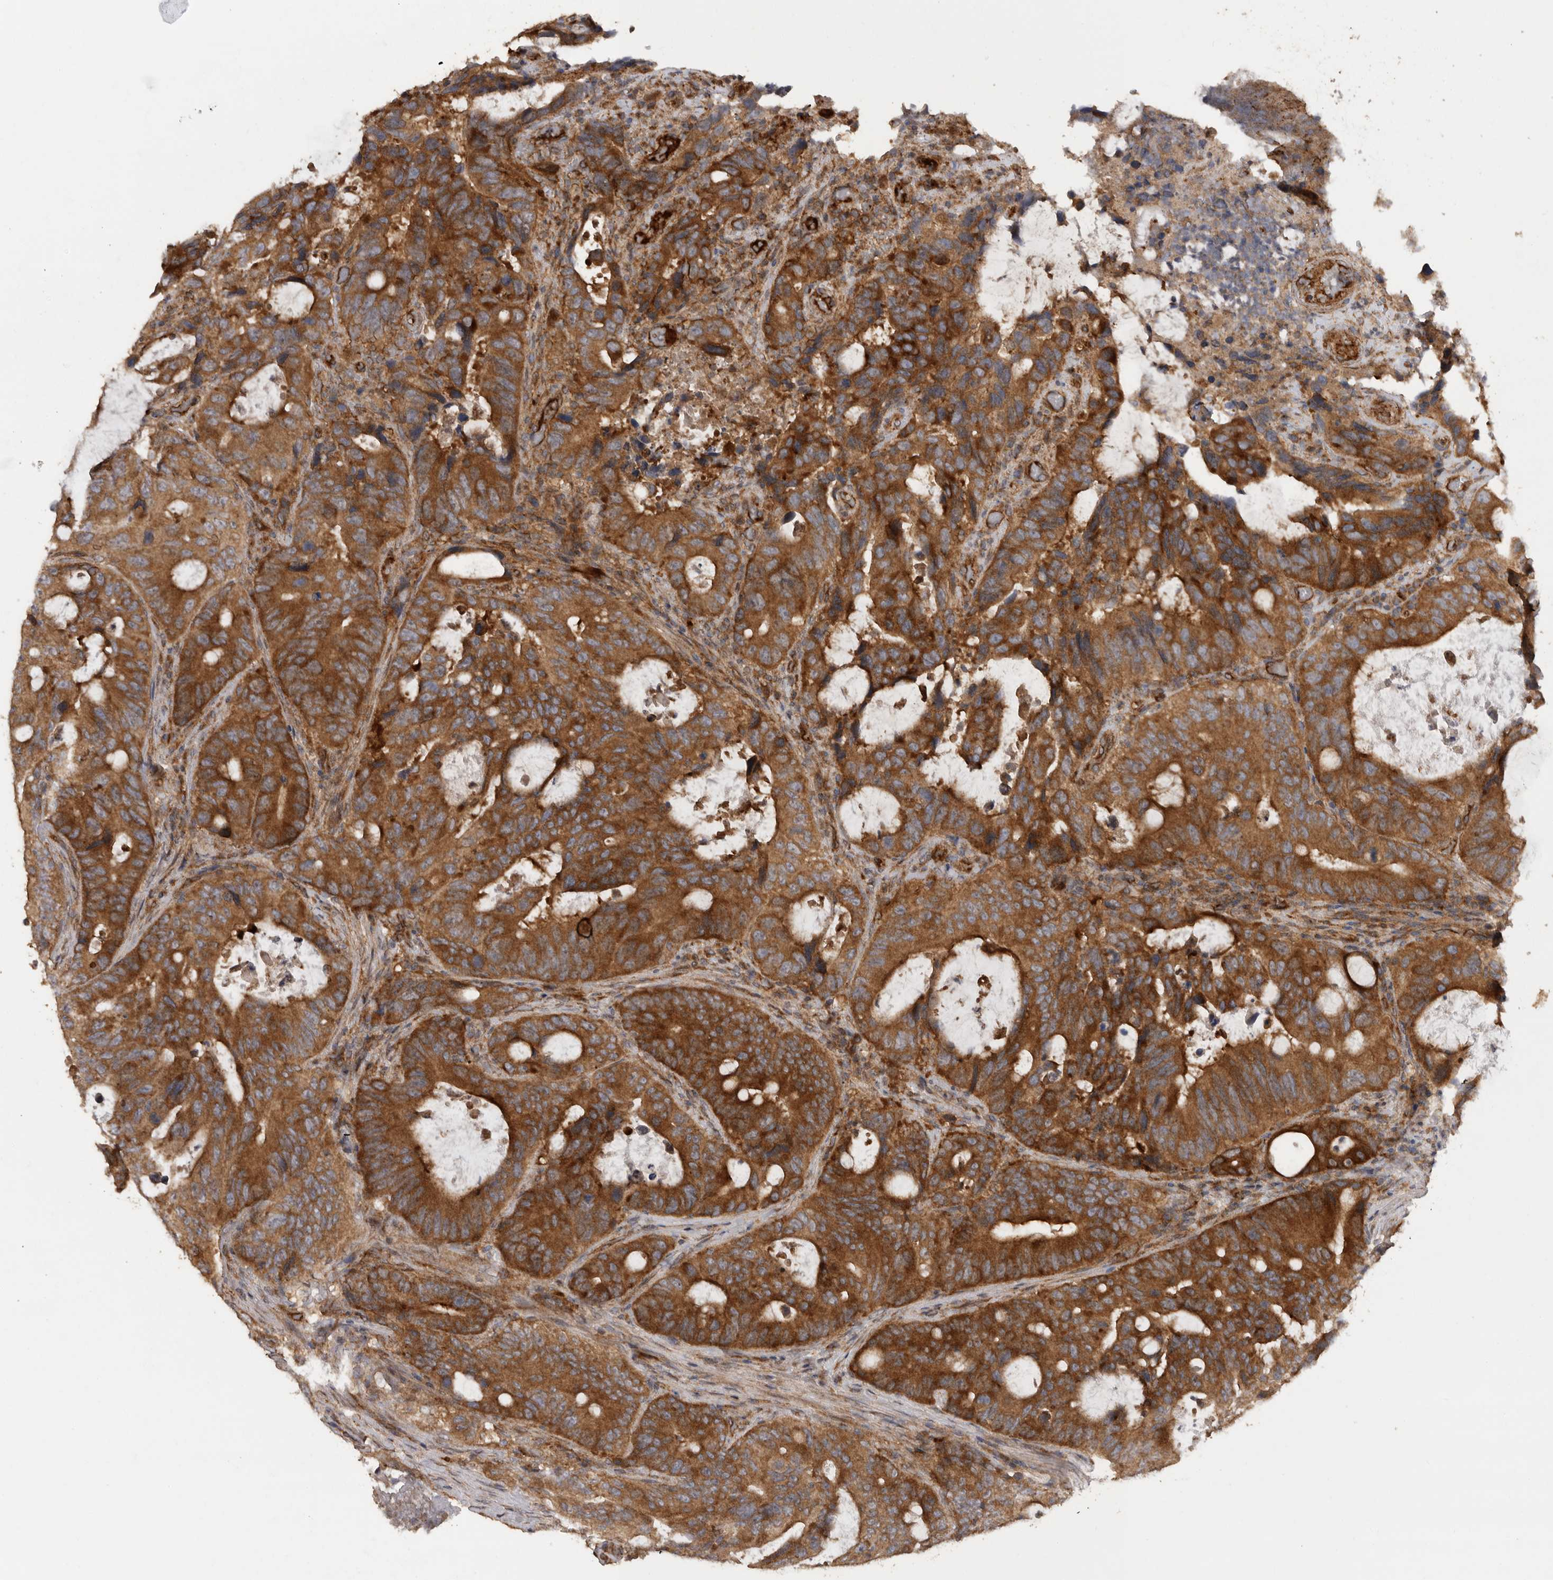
{"staining": {"intensity": "strong", "quantity": ">75%", "location": "cytoplasmic/membranous"}, "tissue": "colorectal cancer", "cell_type": "Tumor cells", "image_type": "cancer", "snomed": [{"axis": "morphology", "description": "Adenocarcinoma, NOS"}, {"axis": "topography", "description": "Colon"}], "caption": "A brown stain shows strong cytoplasmic/membranous staining of a protein in human colorectal cancer tumor cells.", "gene": "PODXL2", "patient": {"sex": "male", "age": 83}}